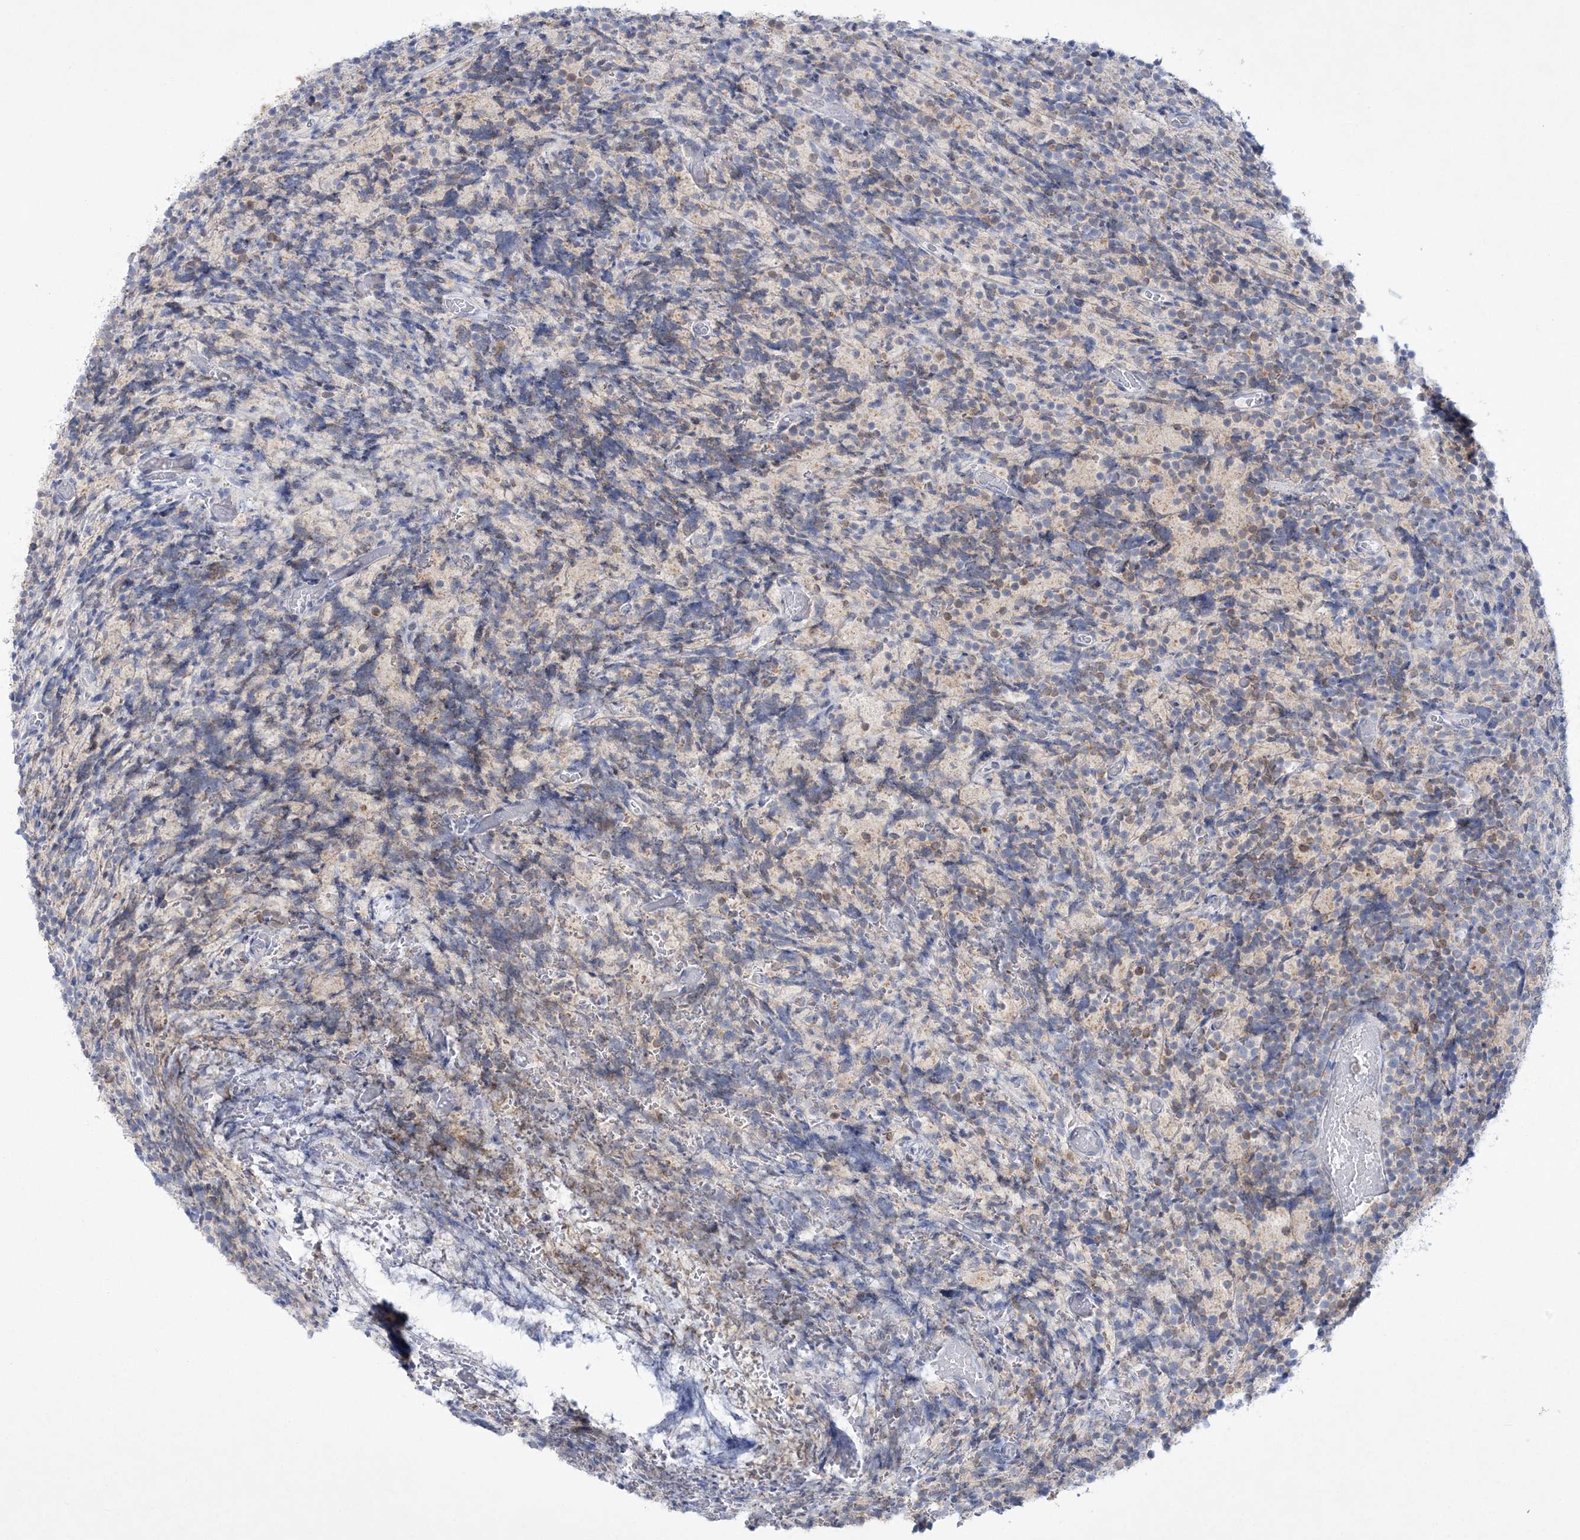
{"staining": {"intensity": "weak", "quantity": "<25%", "location": "cytoplasmic/membranous"}, "tissue": "glioma", "cell_type": "Tumor cells", "image_type": "cancer", "snomed": [{"axis": "morphology", "description": "Glioma, malignant, Low grade"}, {"axis": "topography", "description": "Brain"}], "caption": "Immunohistochemical staining of human malignant low-grade glioma reveals no significant expression in tumor cells.", "gene": "WDR27", "patient": {"sex": "female", "age": 1}}